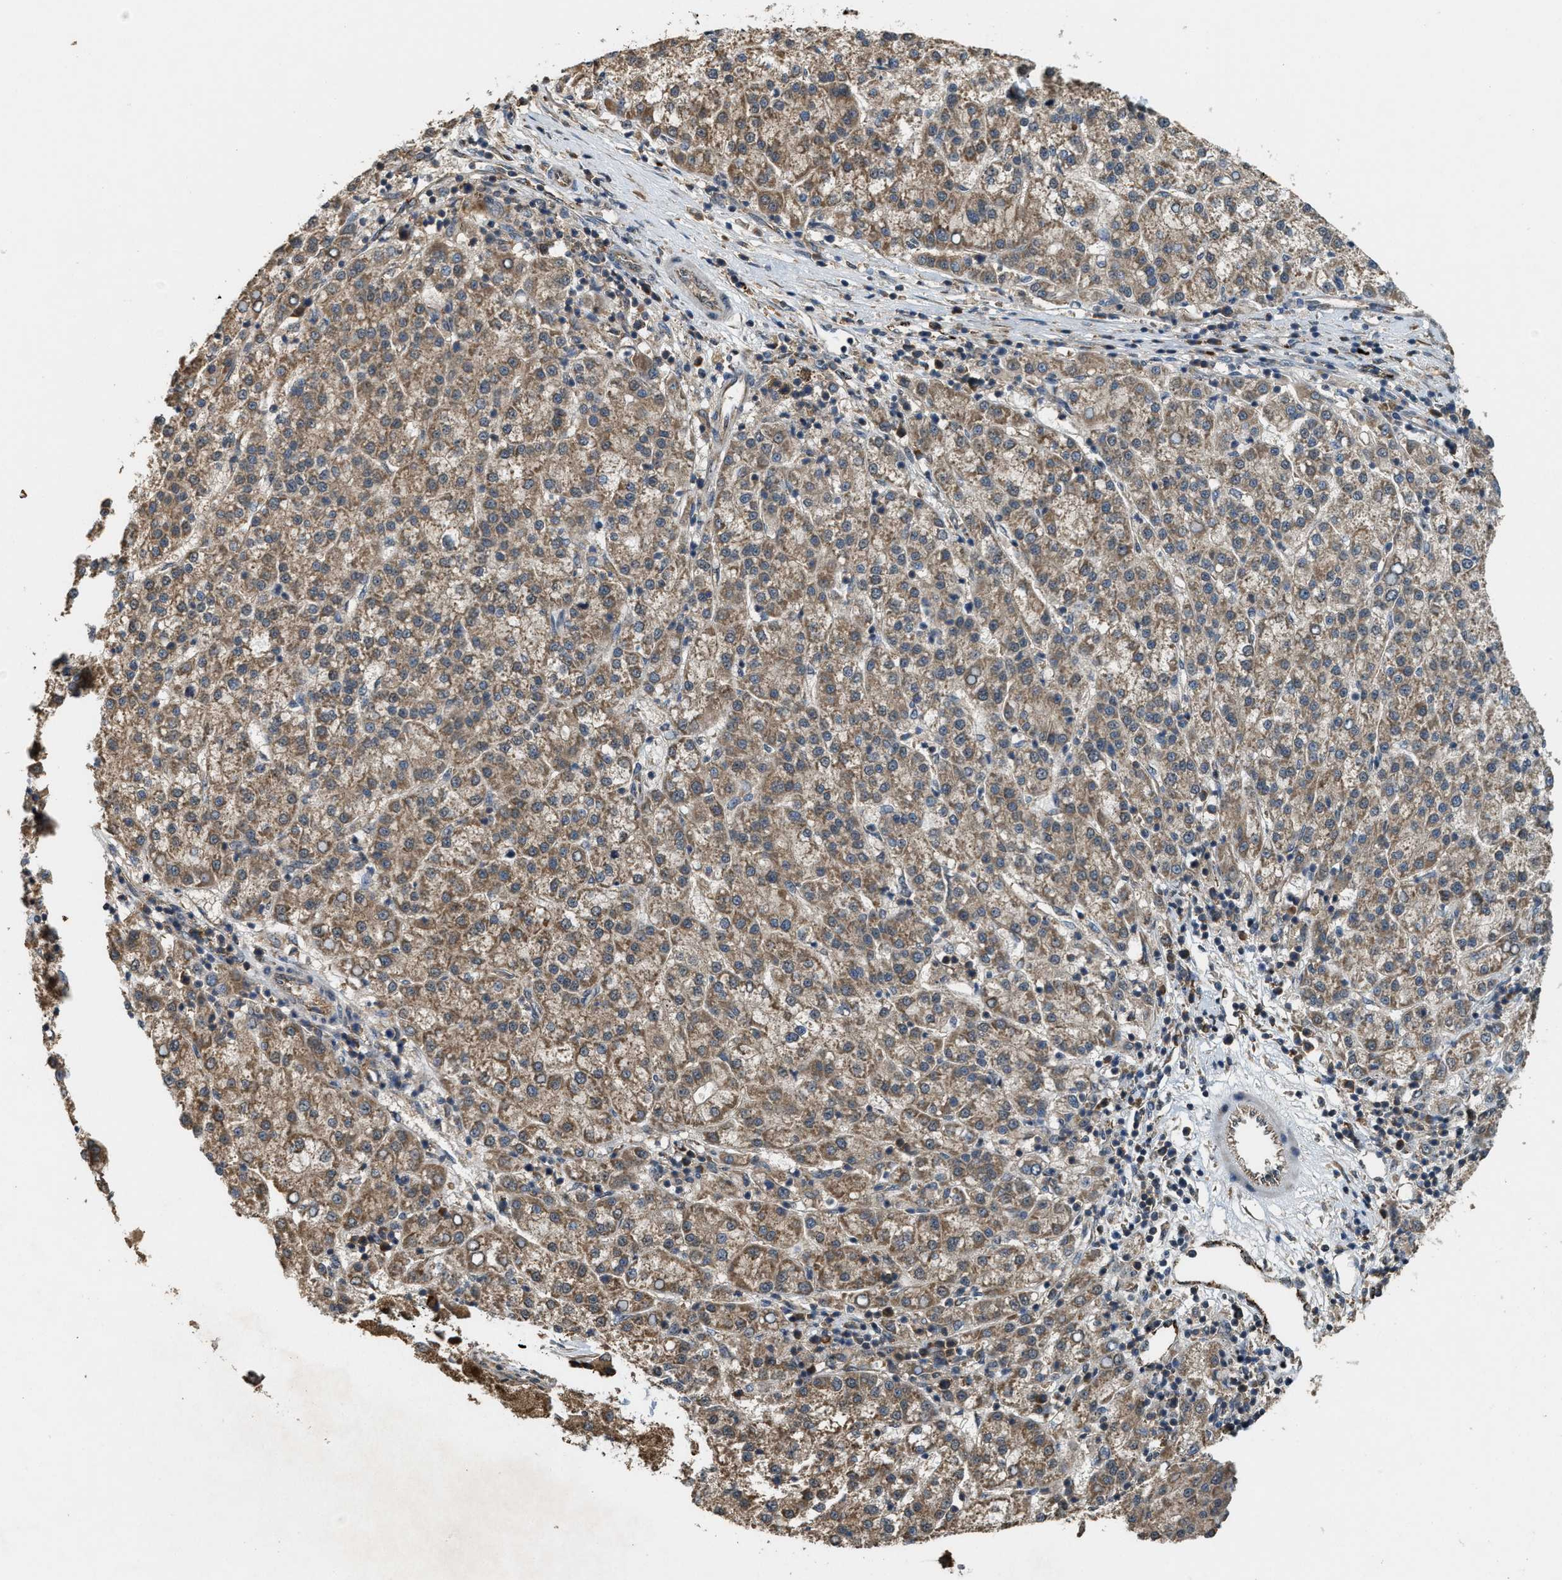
{"staining": {"intensity": "moderate", "quantity": ">75%", "location": "cytoplasmic/membranous"}, "tissue": "liver cancer", "cell_type": "Tumor cells", "image_type": "cancer", "snomed": [{"axis": "morphology", "description": "Carcinoma, Hepatocellular, NOS"}, {"axis": "topography", "description": "Liver"}], "caption": "Immunohistochemistry of hepatocellular carcinoma (liver) demonstrates medium levels of moderate cytoplasmic/membranous staining in about >75% of tumor cells.", "gene": "ARHGEF5", "patient": {"sex": "female", "age": 58}}